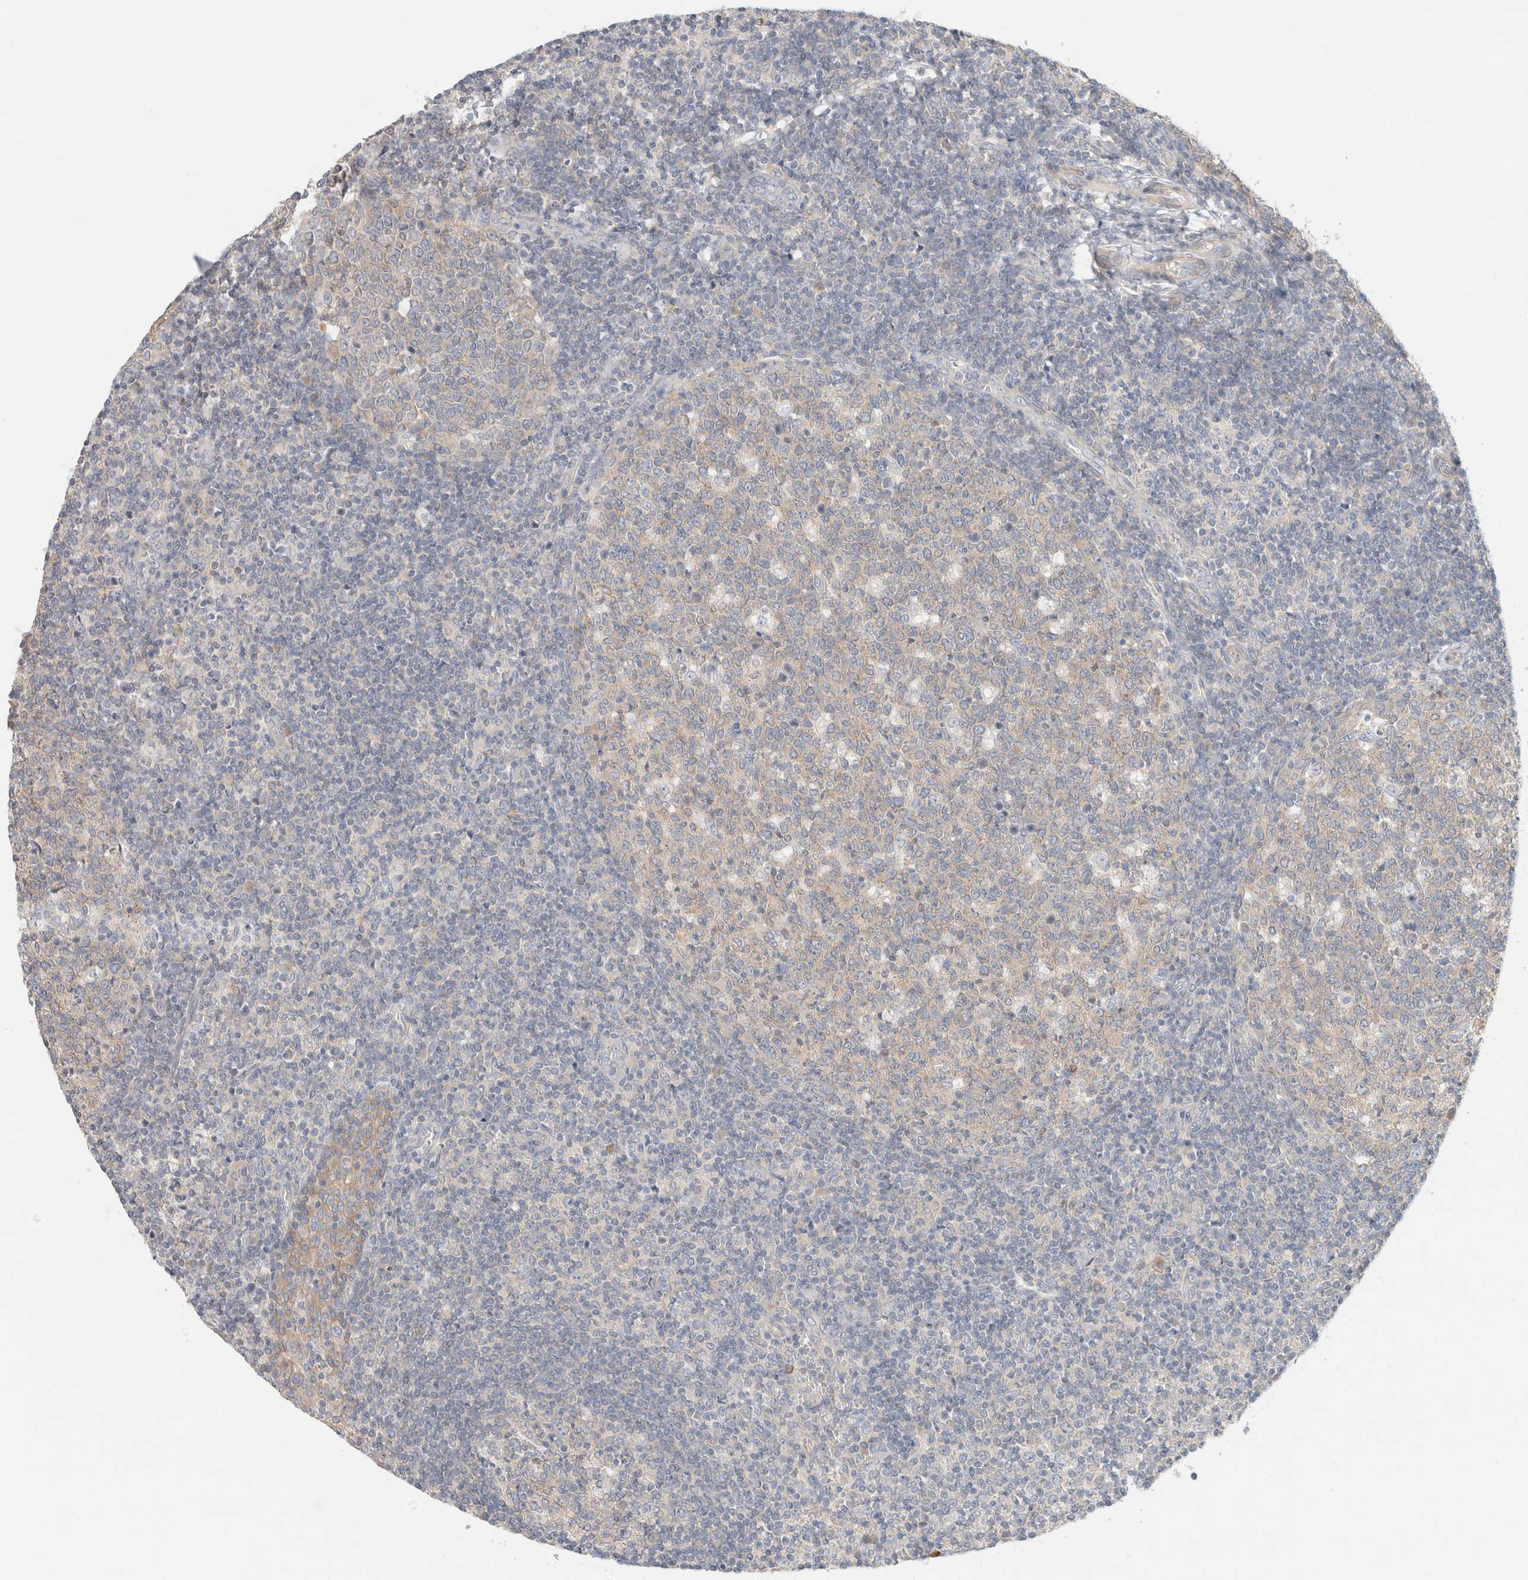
{"staining": {"intensity": "weak", "quantity": "<25%", "location": "cytoplasmic/membranous"}, "tissue": "tonsil", "cell_type": "Germinal center cells", "image_type": "normal", "snomed": [{"axis": "morphology", "description": "Normal tissue, NOS"}, {"axis": "topography", "description": "Tonsil"}], "caption": "DAB (3,3'-diaminobenzidine) immunohistochemical staining of benign tonsil demonstrates no significant expression in germinal center cells.", "gene": "MARK3", "patient": {"sex": "female", "age": 19}}